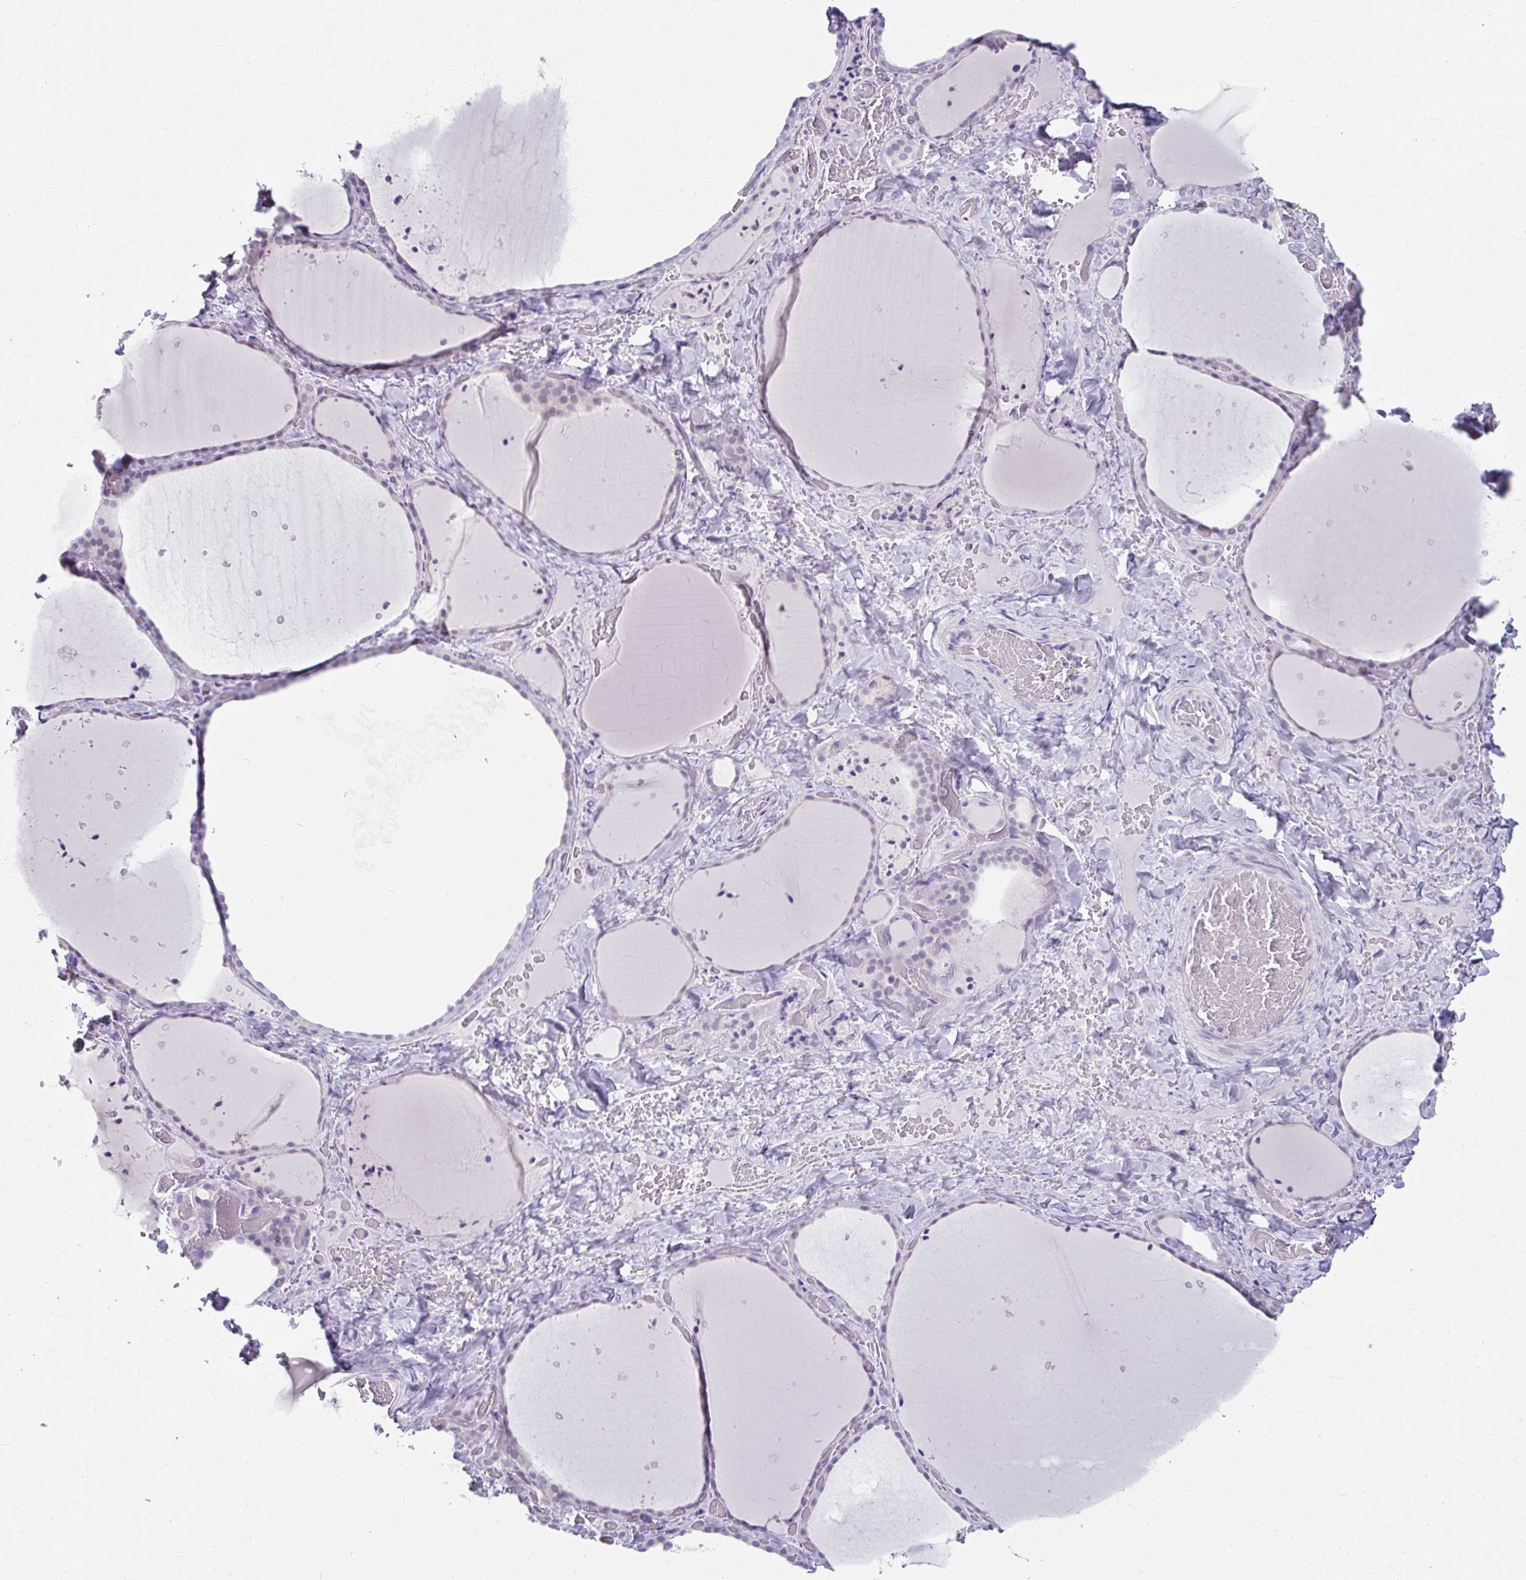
{"staining": {"intensity": "negative", "quantity": "none", "location": "none"}, "tissue": "thyroid gland", "cell_type": "Glandular cells", "image_type": "normal", "snomed": [{"axis": "morphology", "description": "Normal tissue, NOS"}, {"axis": "topography", "description": "Thyroid gland"}], "caption": "Human thyroid gland stained for a protein using immunohistochemistry exhibits no staining in glandular cells.", "gene": "UGT3A2", "patient": {"sex": "female", "age": 36}}